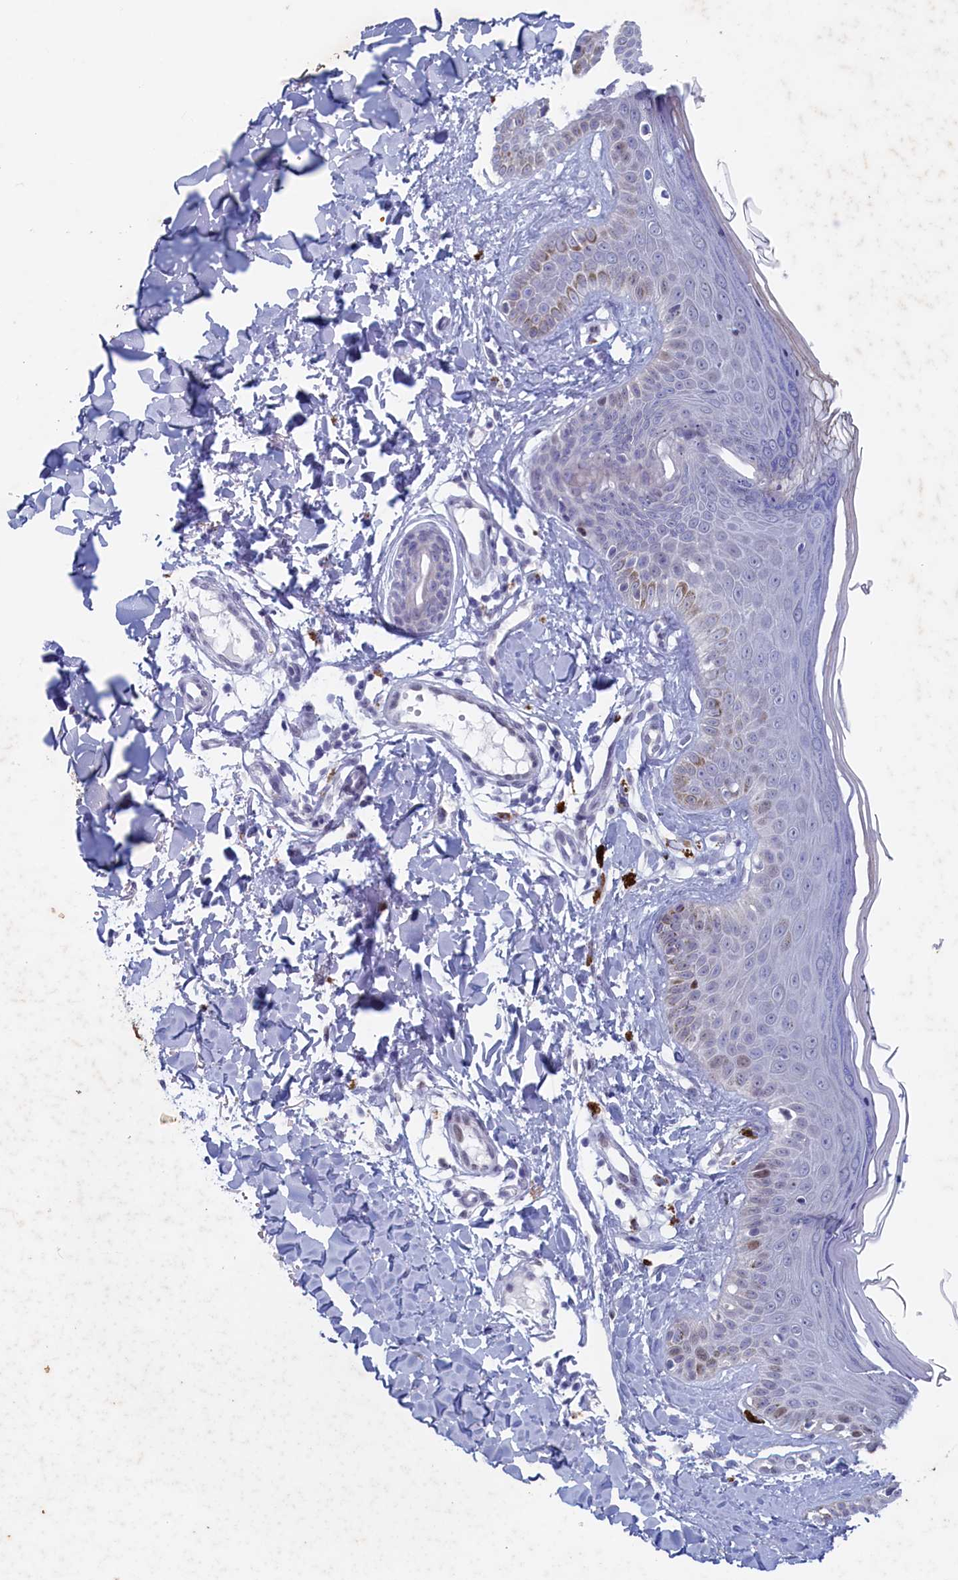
{"staining": {"intensity": "negative", "quantity": "none", "location": "none"}, "tissue": "skin", "cell_type": "Fibroblasts", "image_type": "normal", "snomed": [{"axis": "morphology", "description": "Normal tissue, NOS"}, {"axis": "topography", "description": "Skin"}], "caption": "A high-resolution micrograph shows immunohistochemistry staining of benign skin, which demonstrates no significant expression in fibroblasts.", "gene": "WDR76", "patient": {"sex": "male", "age": 52}}